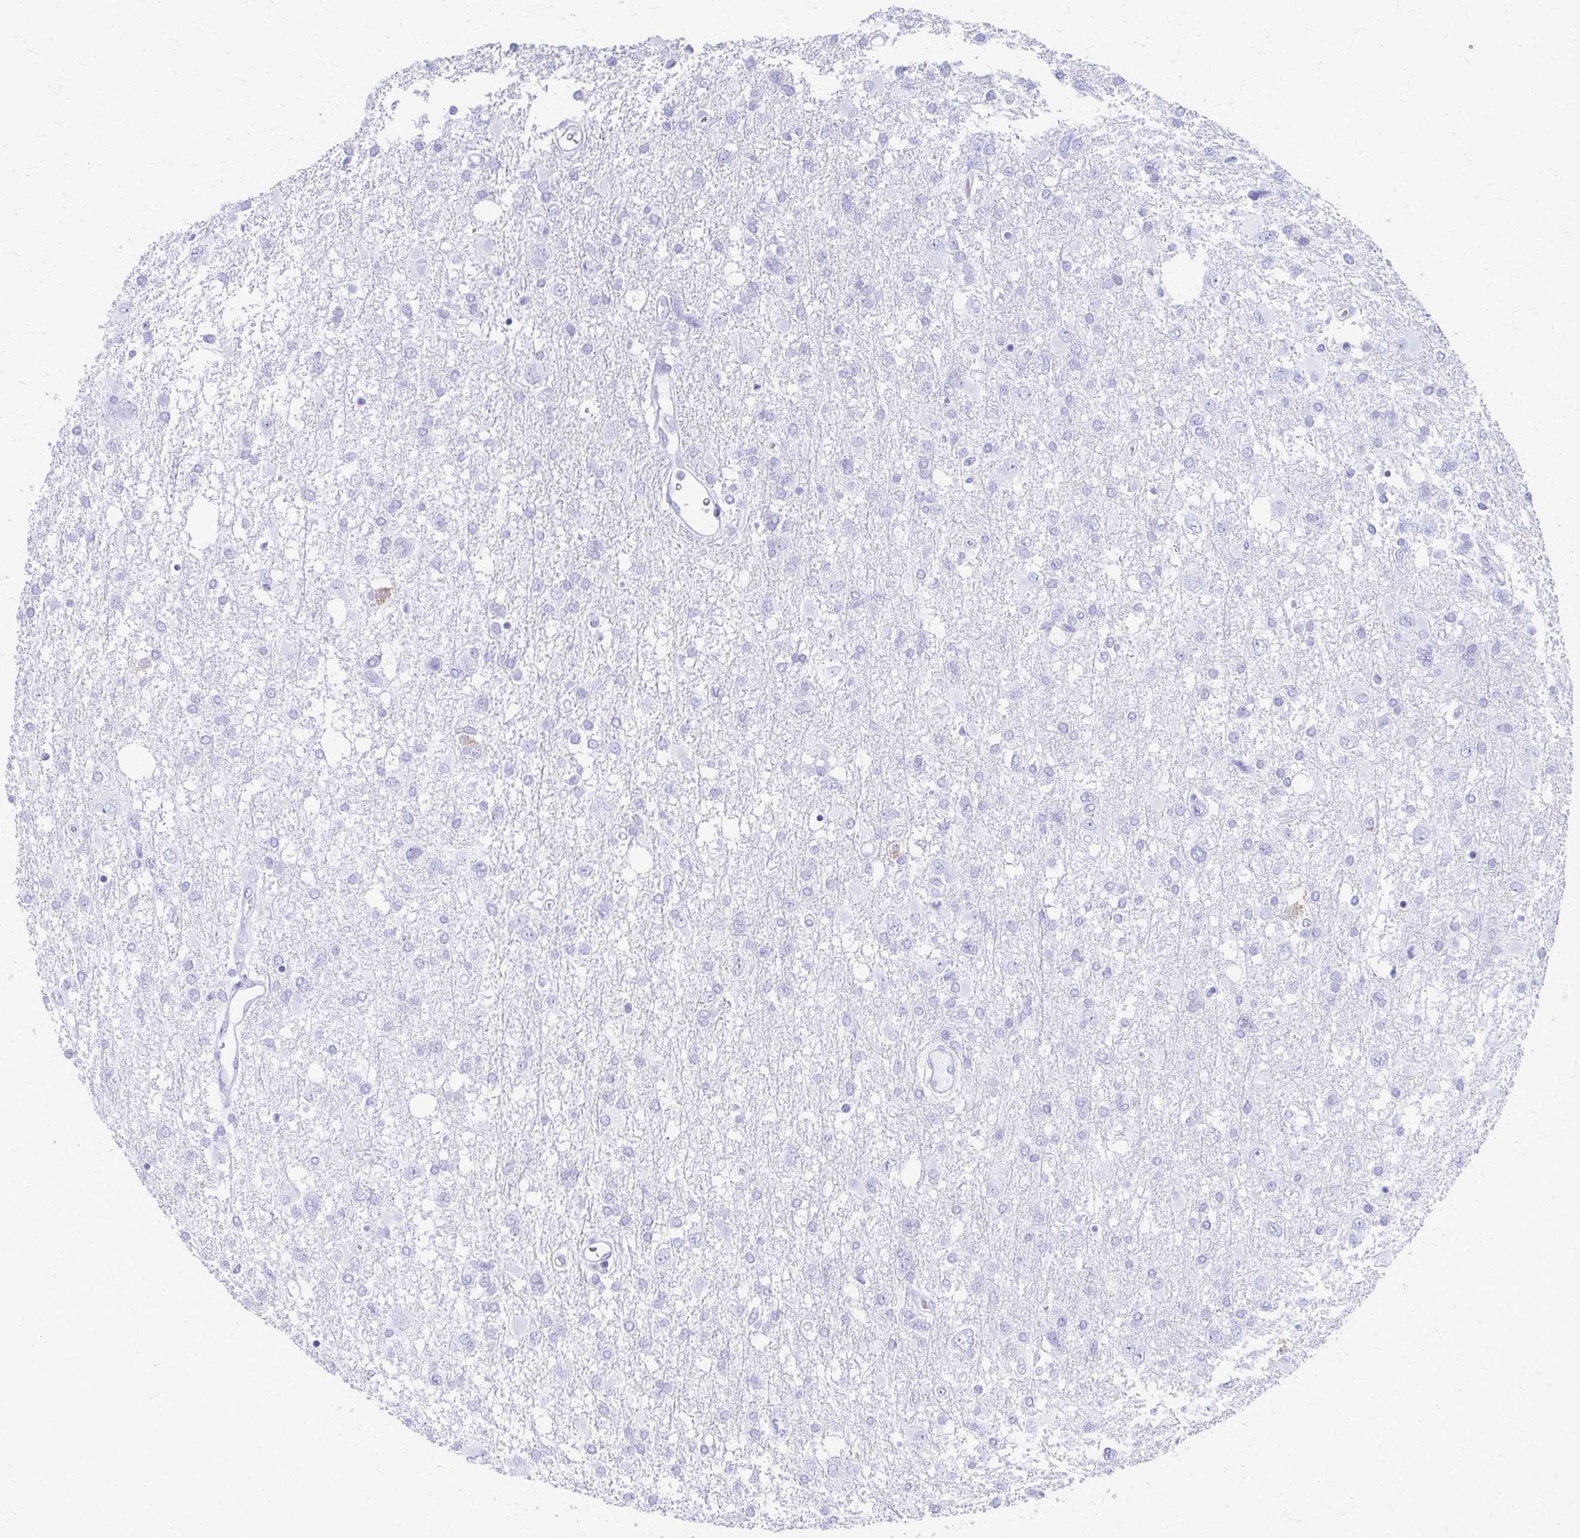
{"staining": {"intensity": "negative", "quantity": "none", "location": "none"}, "tissue": "glioma", "cell_type": "Tumor cells", "image_type": "cancer", "snomed": [{"axis": "morphology", "description": "Glioma, malignant, High grade"}, {"axis": "topography", "description": "Brain"}], "caption": "Immunohistochemistry (IHC) micrograph of neoplastic tissue: human glioma stained with DAB reveals no significant protein expression in tumor cells.", "gene": "CELF5", "patient": {"sex": "male", "age": 61}}